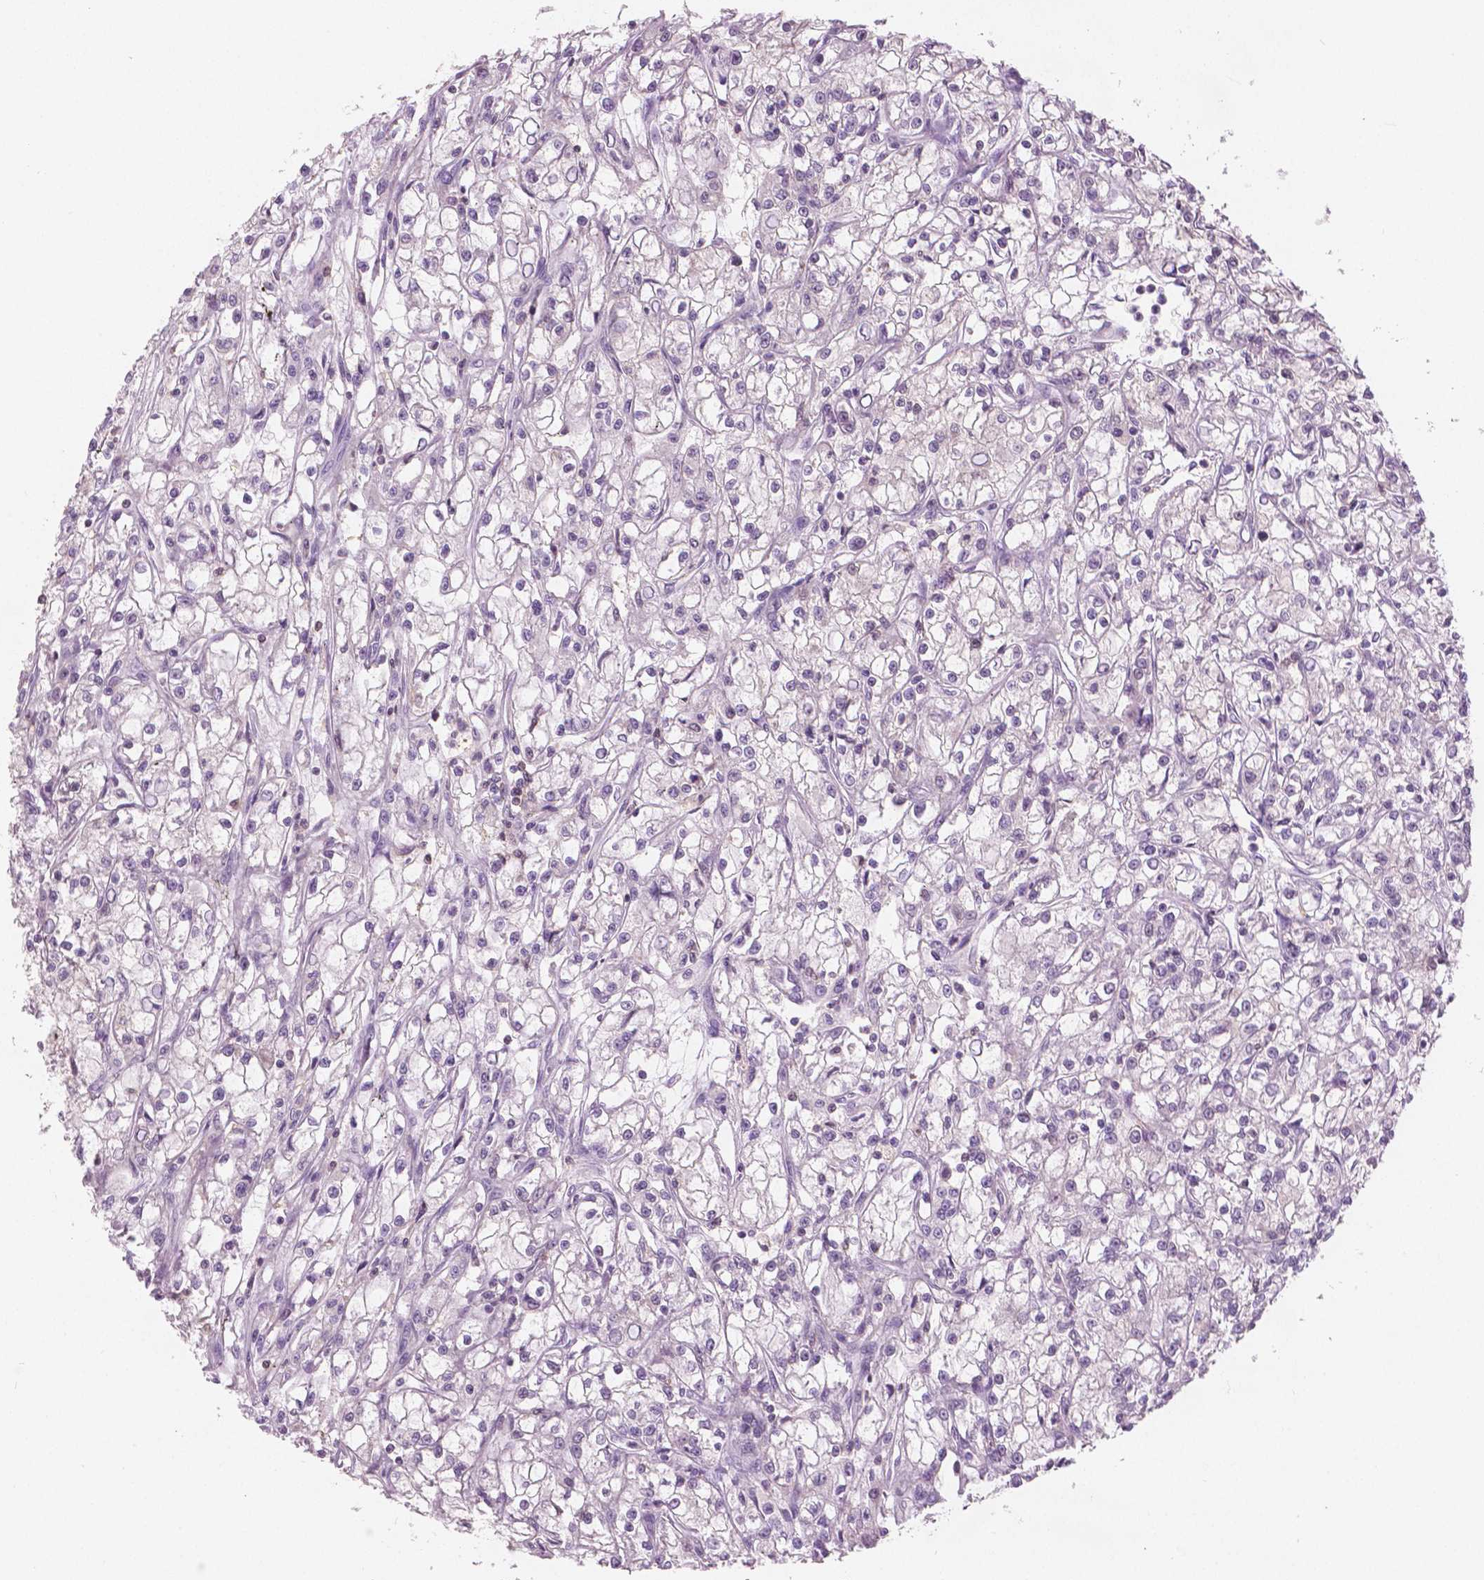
{"staining": {"intensity": "negative", "quantity": "none", "location": "none"}, "tissue": "renal cancer", "cell_type": "Tumor cells", "image_type": "cancer", "snomed": [{"axis": "morphology", "description": "Adenocarcinoma, NOS"}, {"axis": "topography", "description": "Kidney"}], "caption": "Tumor cells are negative for protein expression in human renal cancer.", "gene": "GALM", "patient": {"sex": "female", "age": 59}}